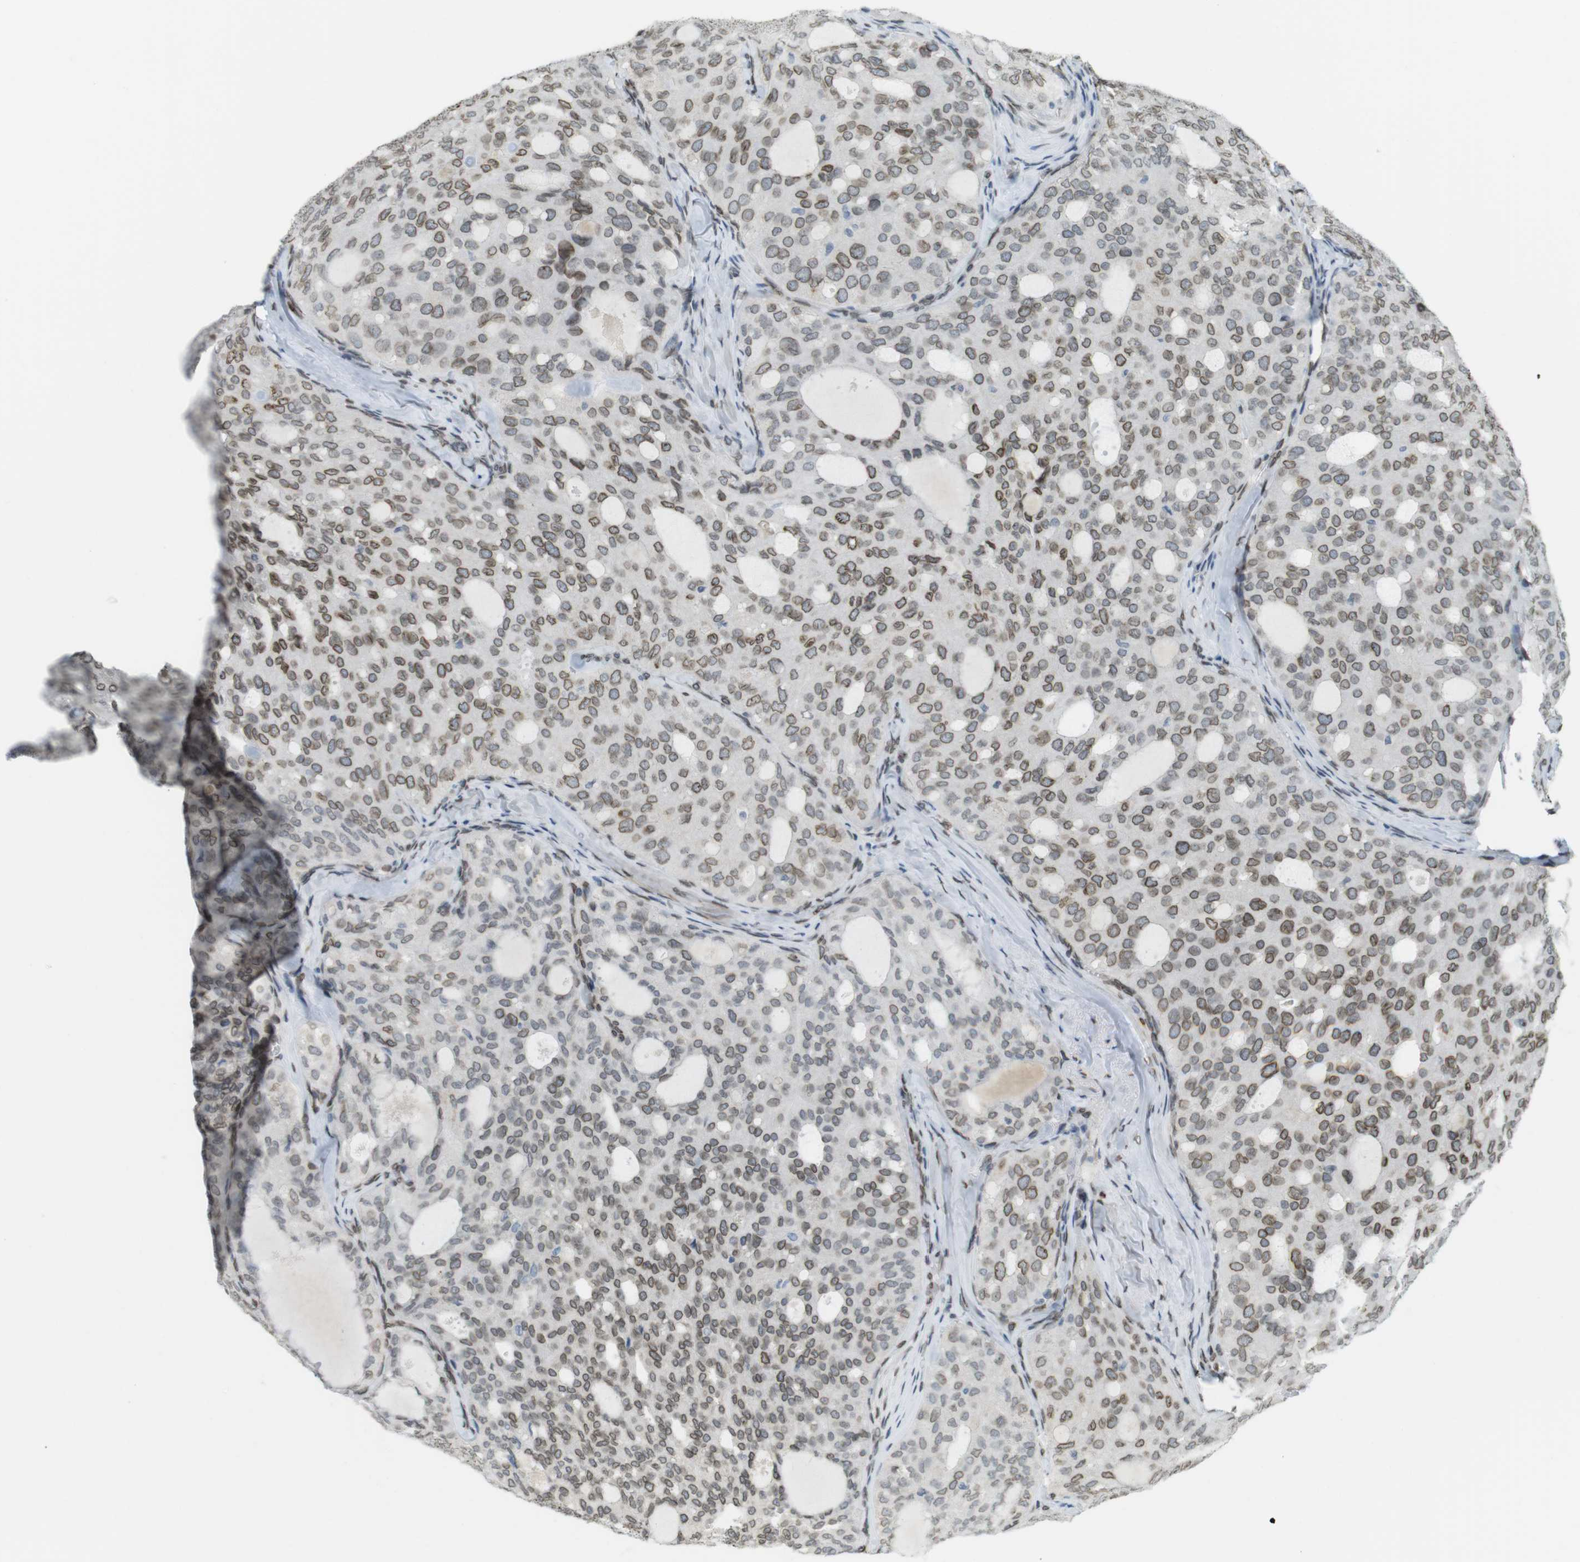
{"staining": {"intensity": "moderate", "quantity": ">75%", "location": "cytoplasmic/membranous,nuclear"}, "tissue": "thyroid cancer", "cell_type": "Tumor cells", "image_type": "cancer", "snomed": [{"axis": "morphology", "description": "Follicular adenoma carcinoma, NOS"}, {"axis": "topography", "description": "Thyroid gland"}], "caption": "Thyroid cancer stained with a brown dye exhibits moderate cytoplasmic/membranous and nuclear positive expression in approximately >75% of tumor cells.", "gene": "ARL6IP6", "patient": {"sex": "male", "age": 75}}